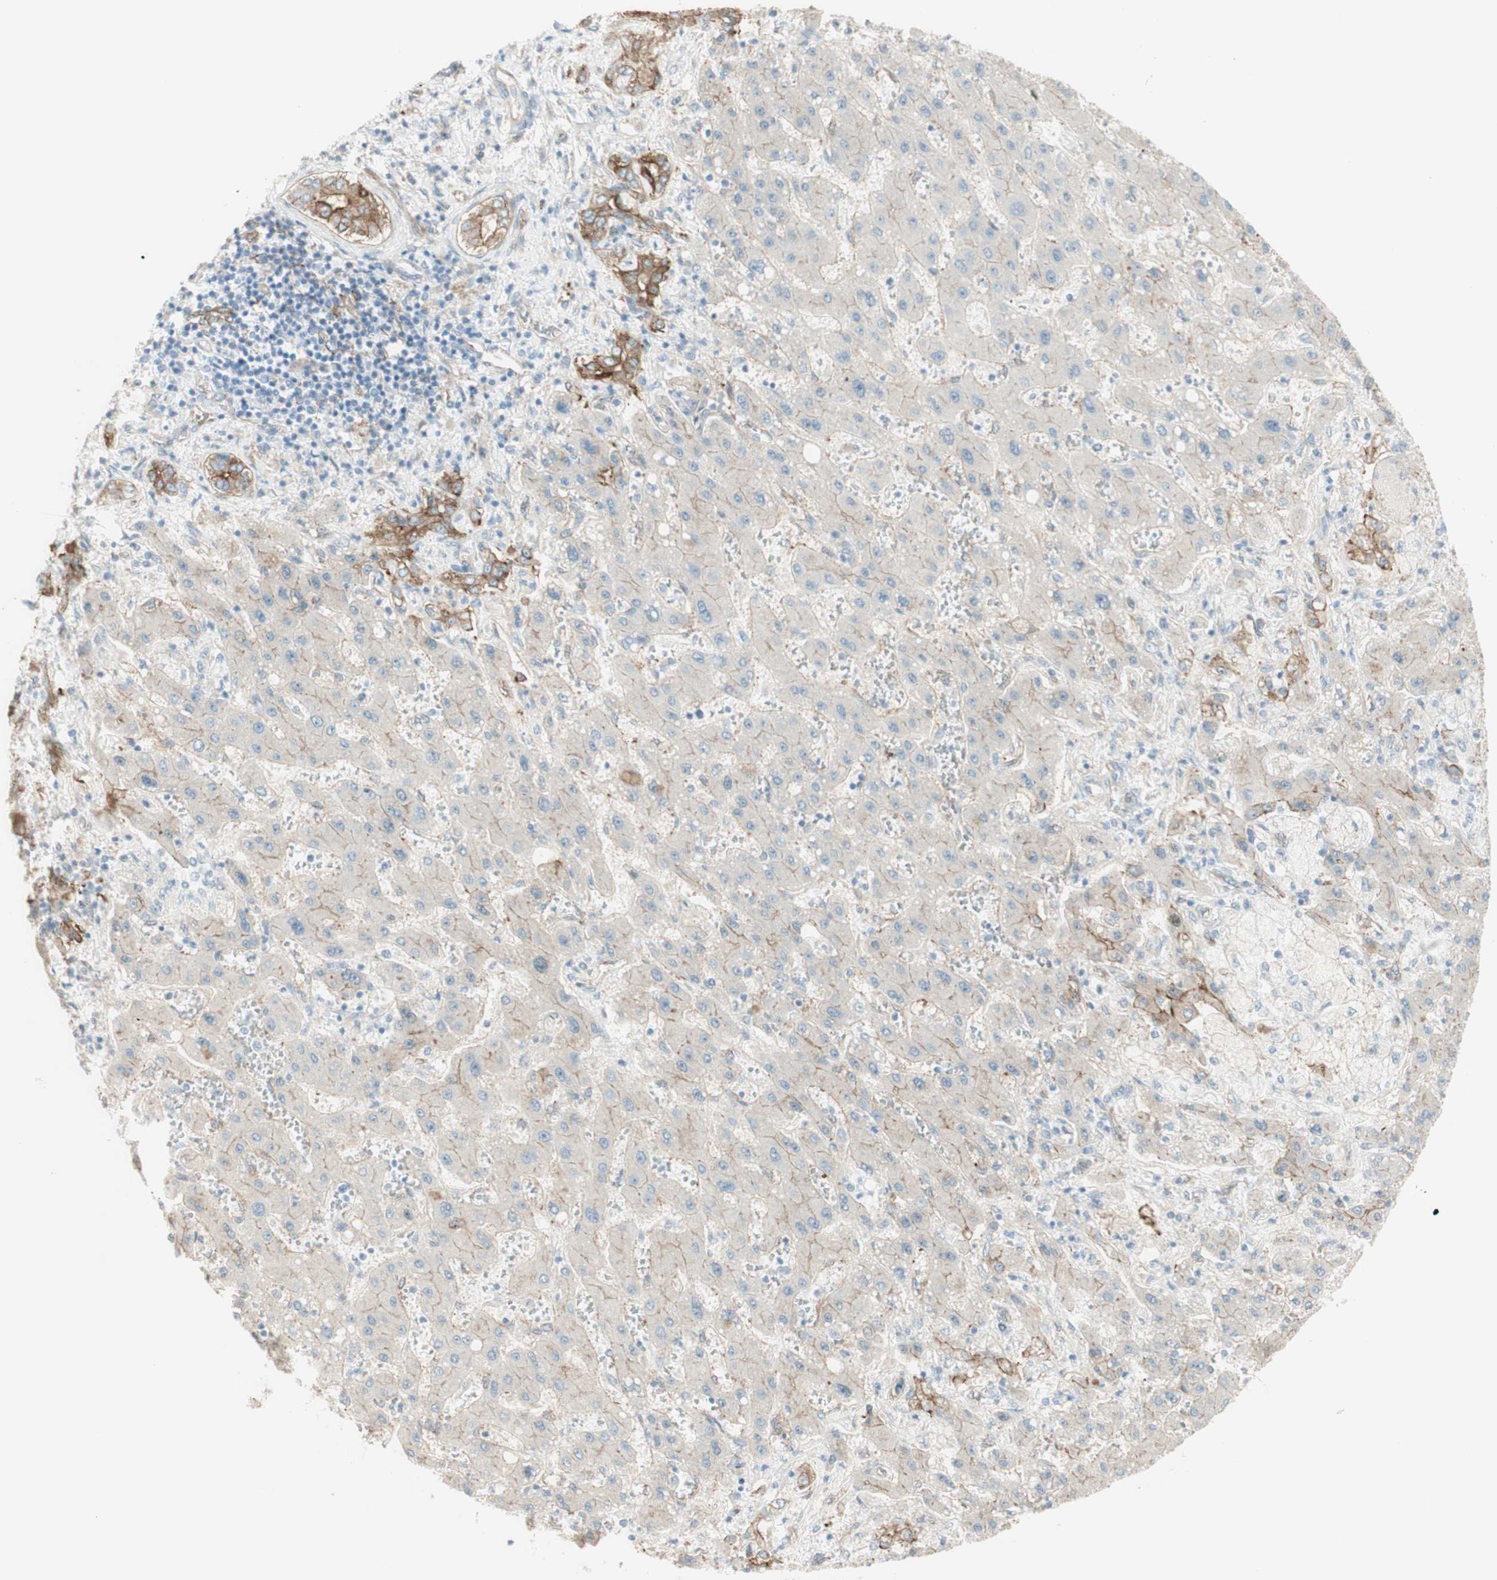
{"staining": {"intensity": "weak", "quantity": "25%-75%", "location": "cytoplasmic/membranous"}, "tissue": "liver cancer", "cell_type": "Tumor cells", "image_type": "cancer", "snomed": [{"axis": "morphology", "description": "Cholangiocarcinoma"}, {"axis": "topography", "description": "Liver"}], "caption": "Immunohistochemistry (IHC) histopathology image of liver cancer stained for a protein (brown), which exhibits low levels of weak cytoplasmic/membranous expression in approximately 25%-75% of tumor cells.", "gene": "MYO6", "patient": {"sex": "male", "age": 50}}